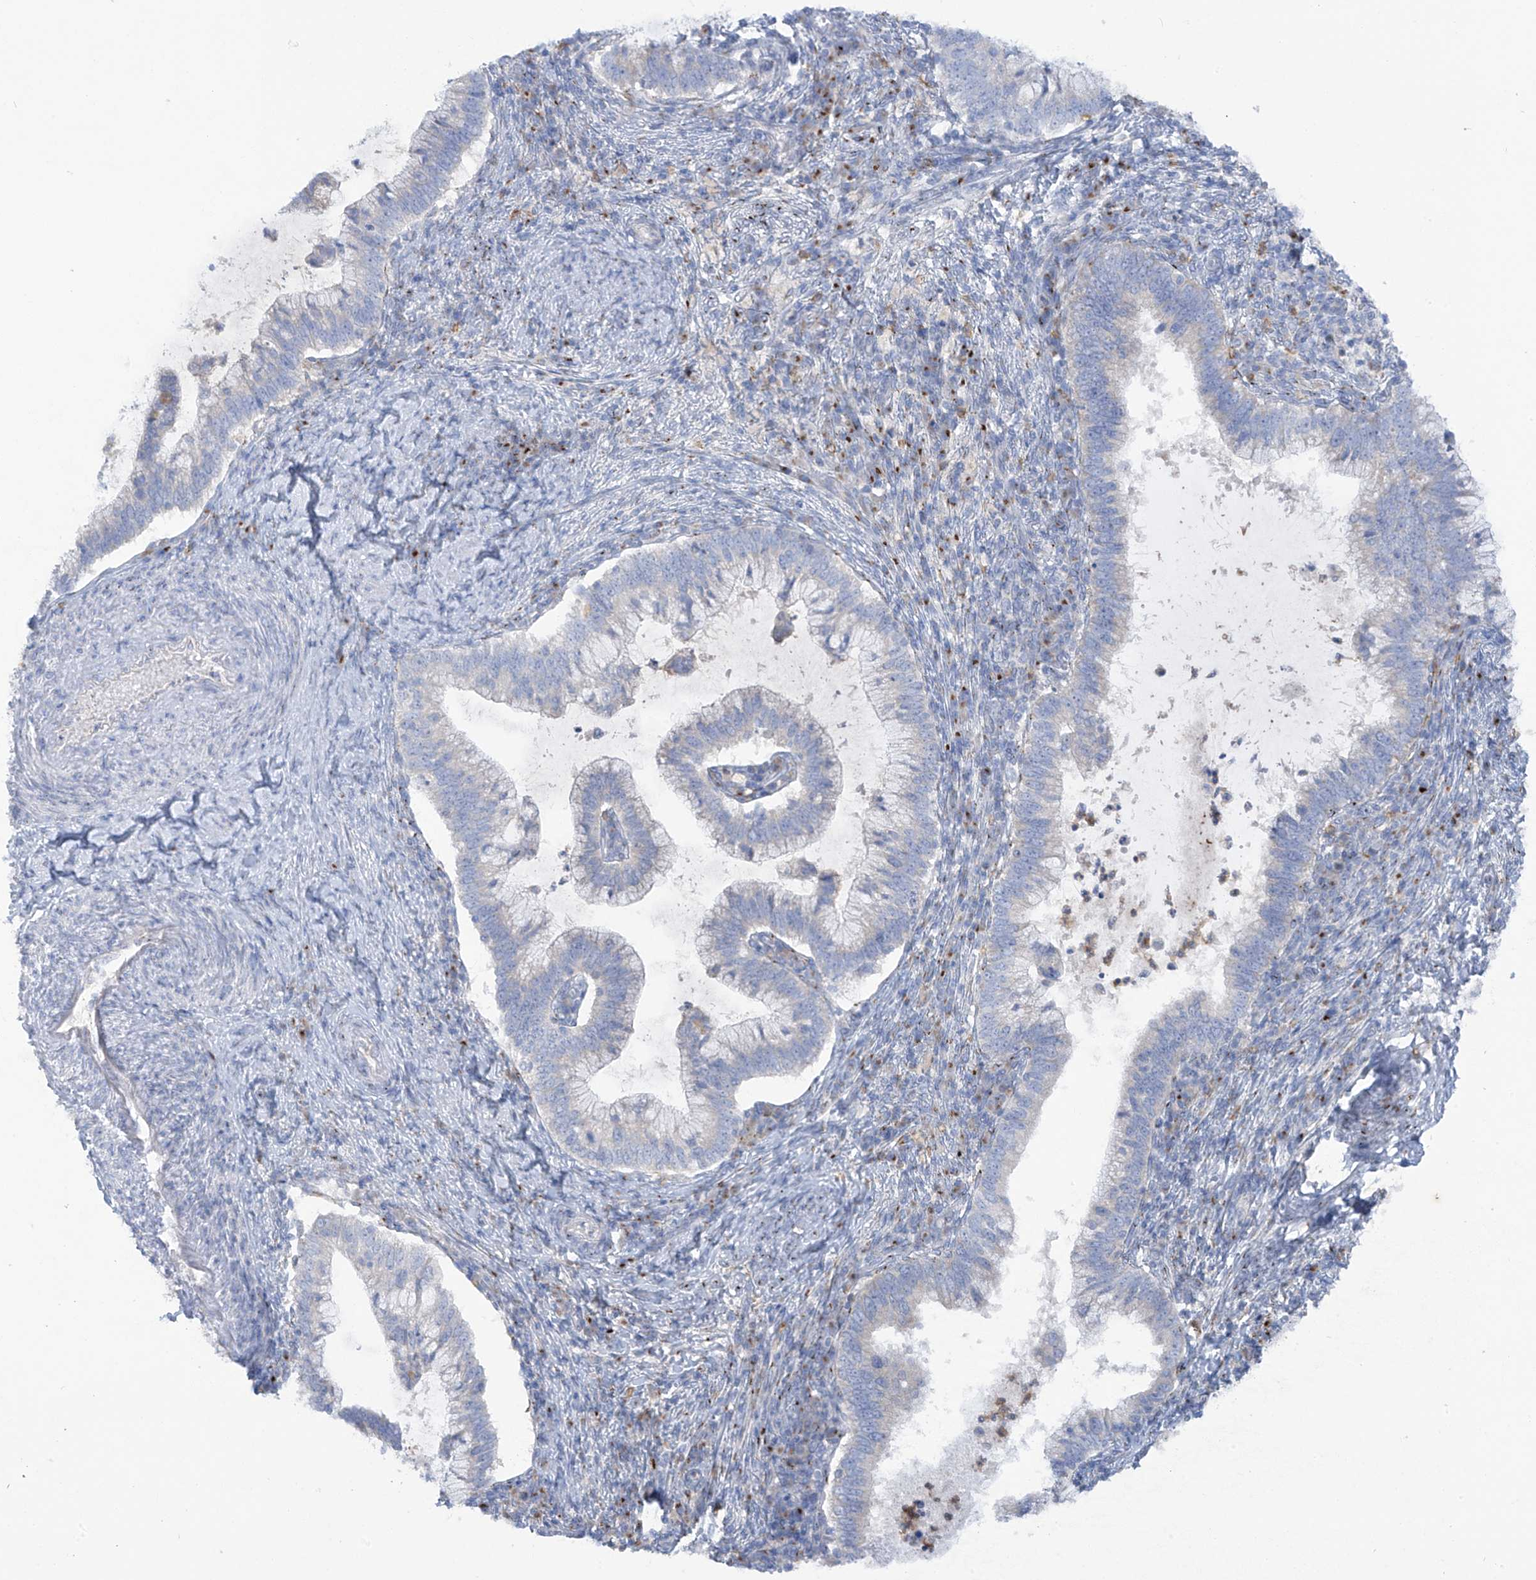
{"staining": {"intensity": "negative", "quantity": "none", "location": "none"}, "tissue": "cervical cancer", "cell_type": "Tumor cells", "image_type": "cancer", "snomed": [{"axis": "morphology", "description": "Adenocarcinoma, NOS"}, {"axis": "topography", "description": "Cervix"}], "caption": "IHC of adenocarcinoma (cervical) reveals no staining in tumor cells.", "gene": "TRMT2B", "patient": {"sex": "female", "age": 36}}